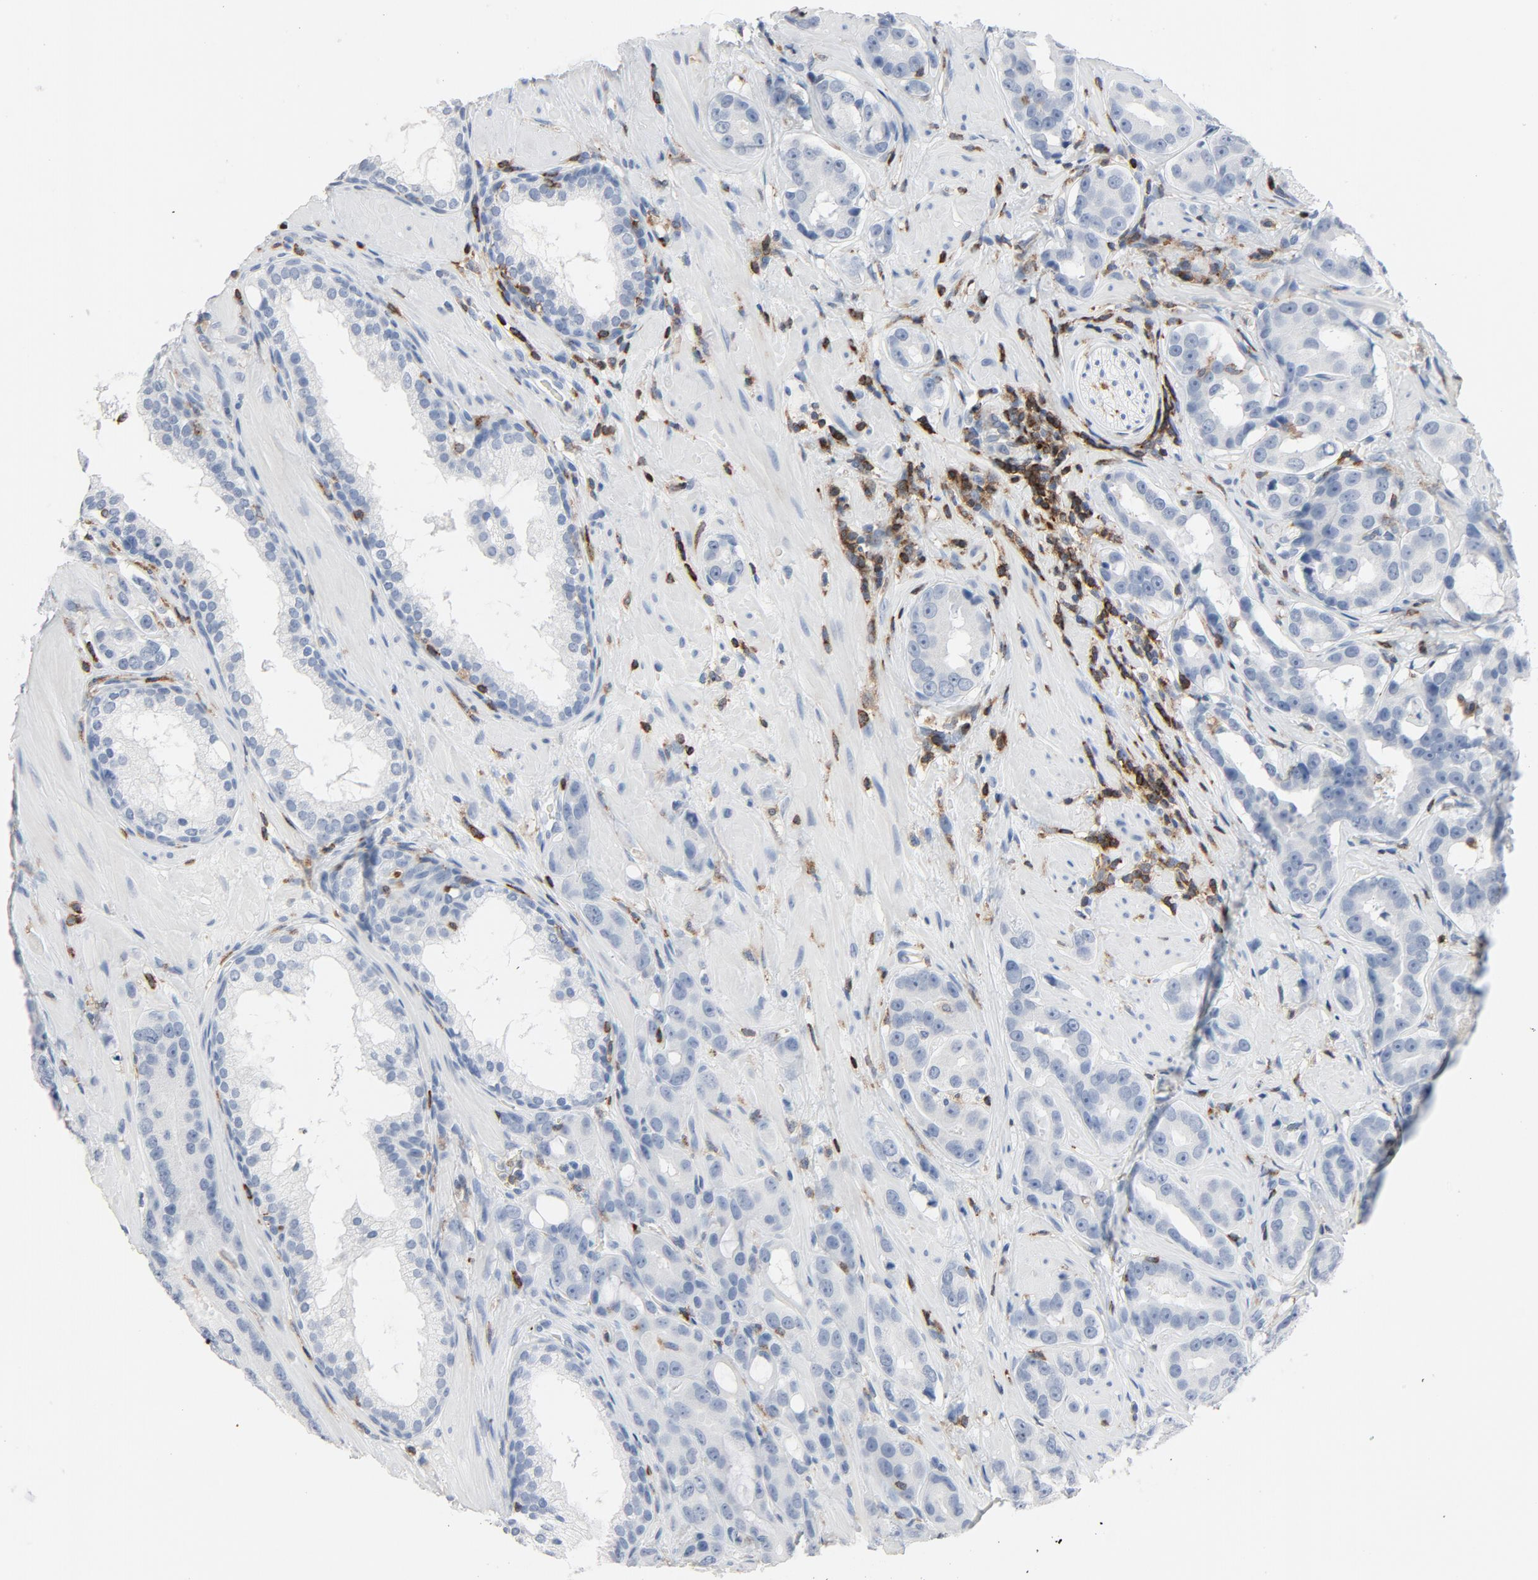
{"staining": {"intensity": "negative", "quantity": "none", "location": "none"}, "tissue": "prostate cancer", "cell_type": "Tumor cells", "image_type": "cancer", "snomed": [{"axis": "morphology", "description": "Adenocarcinoma, Low grade"}, {"axis": "topography", "description": "Prostate"}], "caption": "Photomicrograph shows no significant protein staining in tumor cells of prostate cancer (adenocarcinoma (low-grade)).", "gene": "LCP2", "patient": {"sex": "male", "age": 59}}